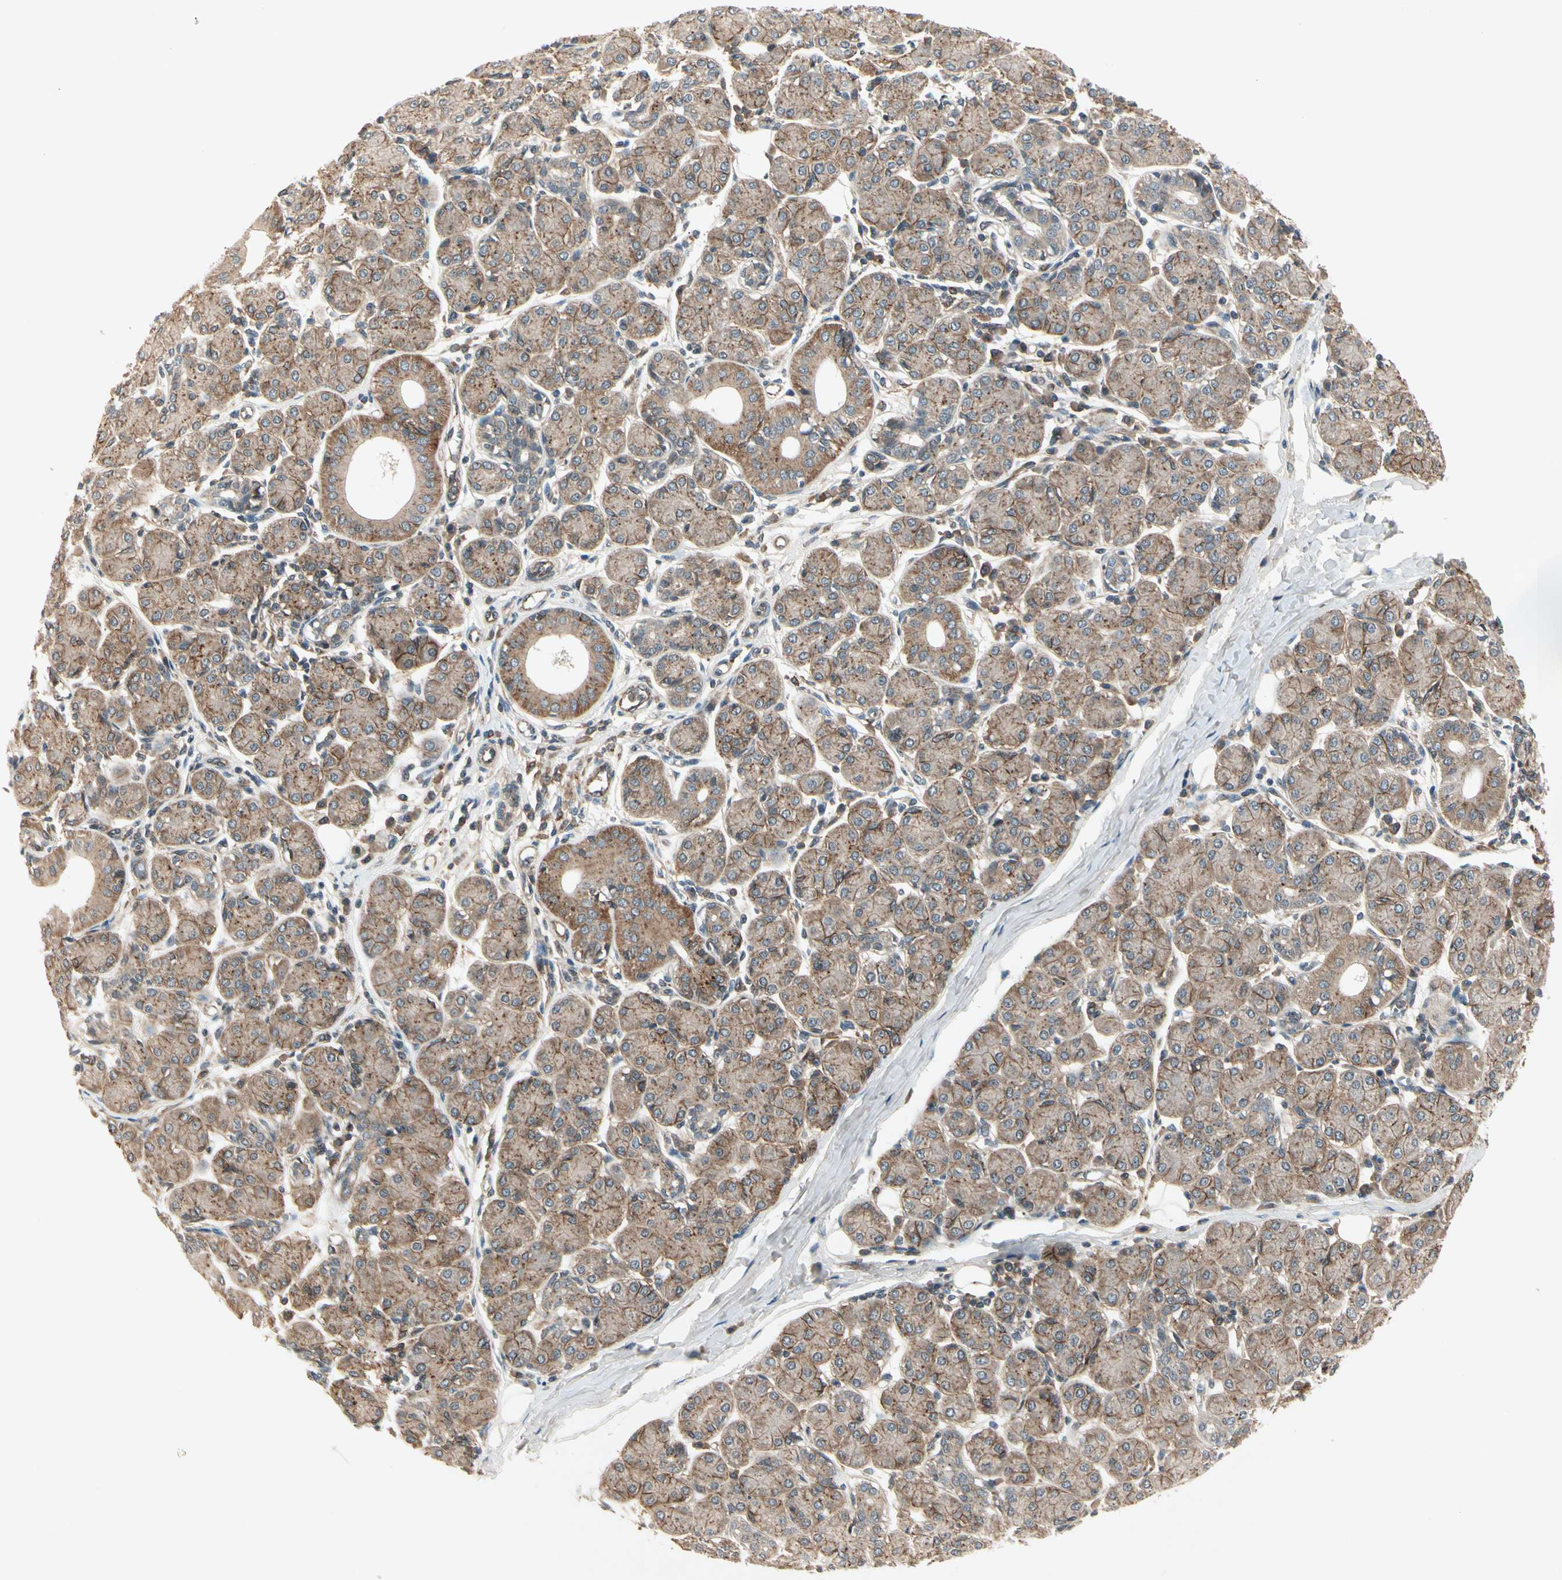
{"staining": {"intensity": "moderate", "quantity": ">75%", "location": "cytoplasmic/membranous"}, "tissue": "salivary gland", "cell_type": "Glandular cells", "image_type": "normal", "snomed": [{"axis": "morphology", "description": "Normal tissue, NOS"}, {"axis": "morphology", "description": "Inflammation, NOS"}, {"axis": "topography", "description": "Lymph node"}, {"axis": "topography", "description": "Salivary gland"}], "caption": "Immunohistochemistry (IHC) image of unremarkable human salivary gland stained for a protein (brown), which shows medium levels of moderate cytoplasmic/membranous positivity in approximately >75% of glandular cells.", "gene": "FLOT1", "patient": {"sex": "male", "age": 3}}